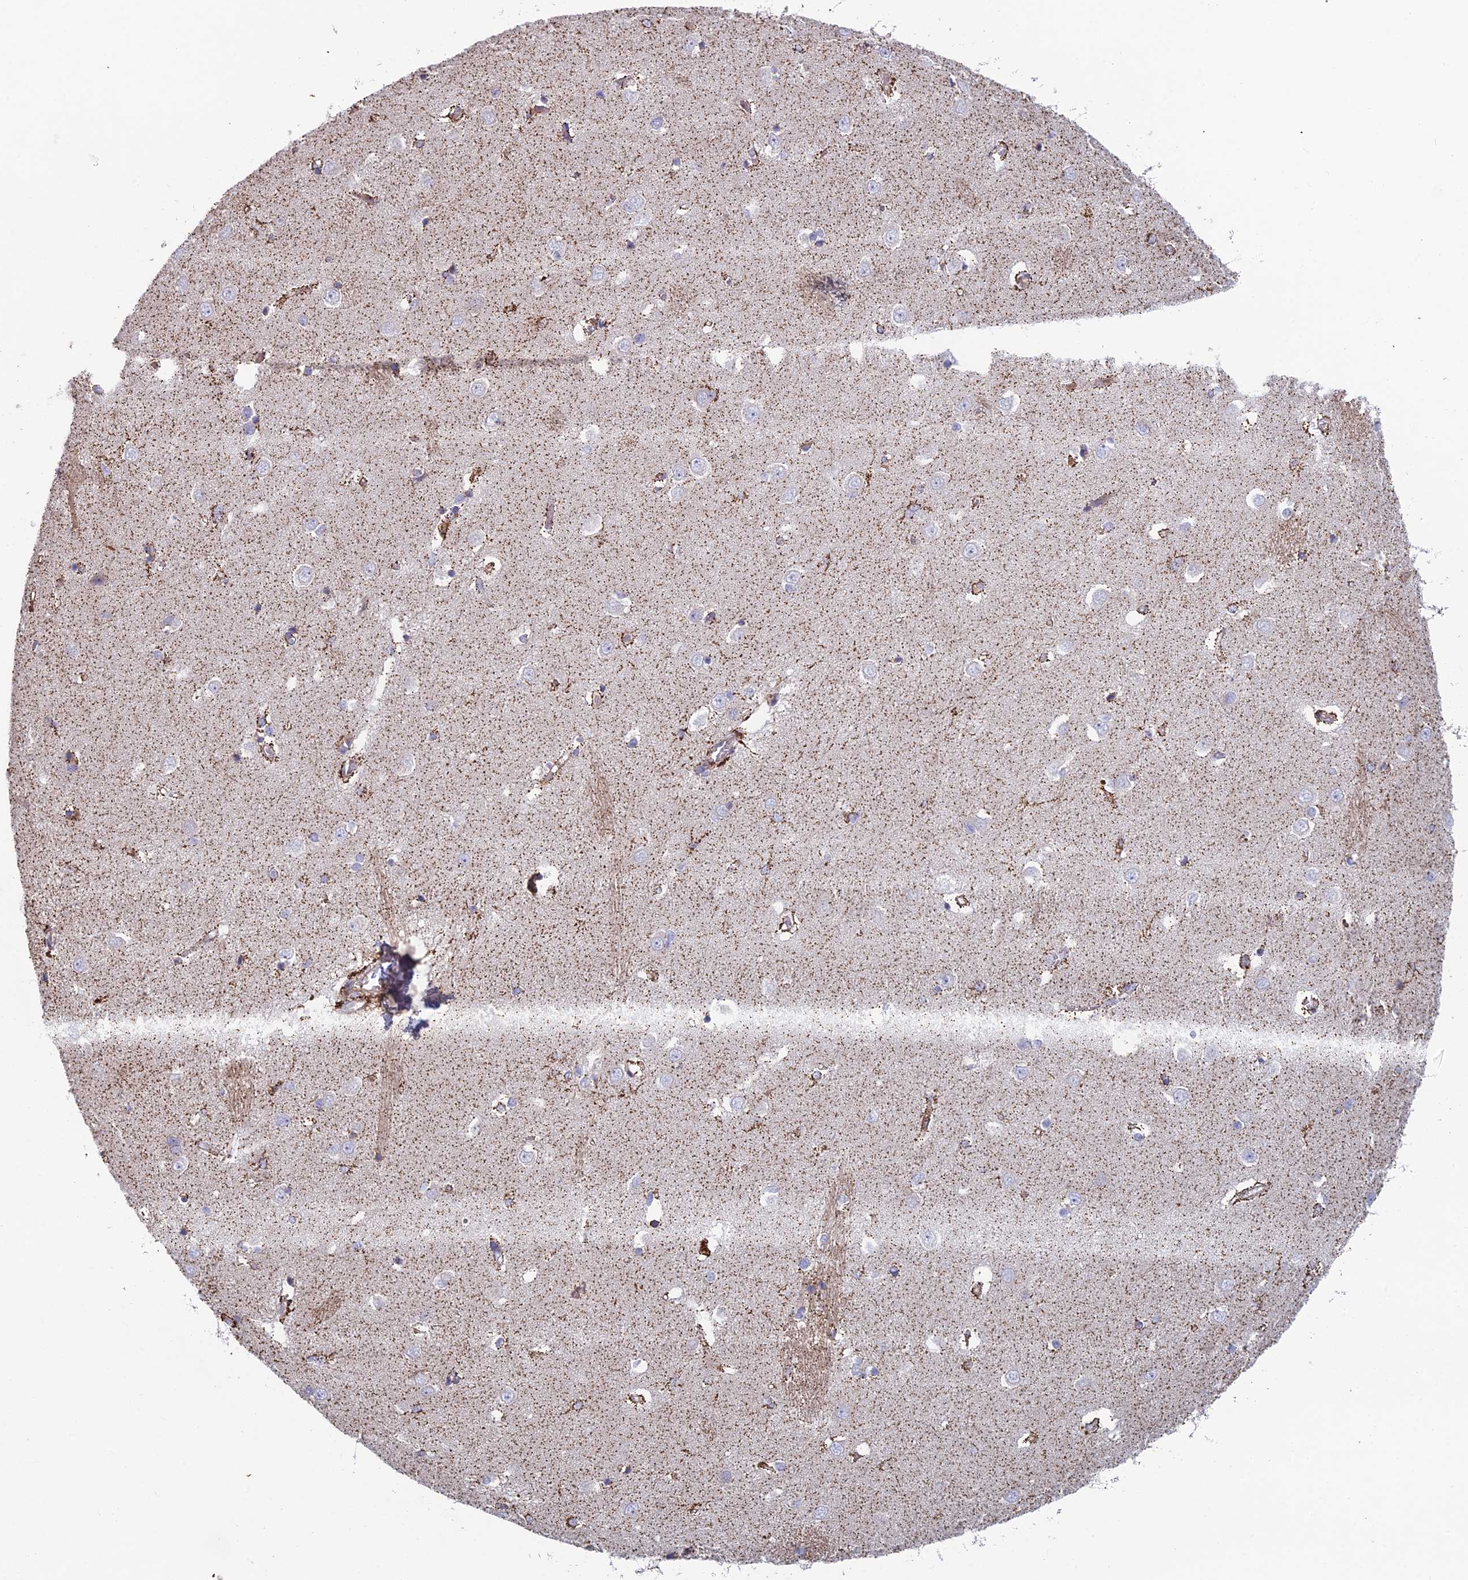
{"staining": {"intensity": "strong", "quantity": "<25%", "location": "cytoplasmic/membranous"}, "tissue": "caudate", "cell_type": "Glial cells", "image_type": "normal", "snomed": [{"axis": "morphology", "description": "Normal tissue, NOS"}, {"axis": "topography", "description": "Lateral ventricle wall"}], "caption": "Immunohistochemical staining of normal caudate reveals strong cytoplasmic/membranous protein positivity in about <25% of glial cells. (brown staining indicates protein expression, while blue staining denotes nuclei).", "gene": "IFTAP", "patient": {"sex": "male", "age": 37}}